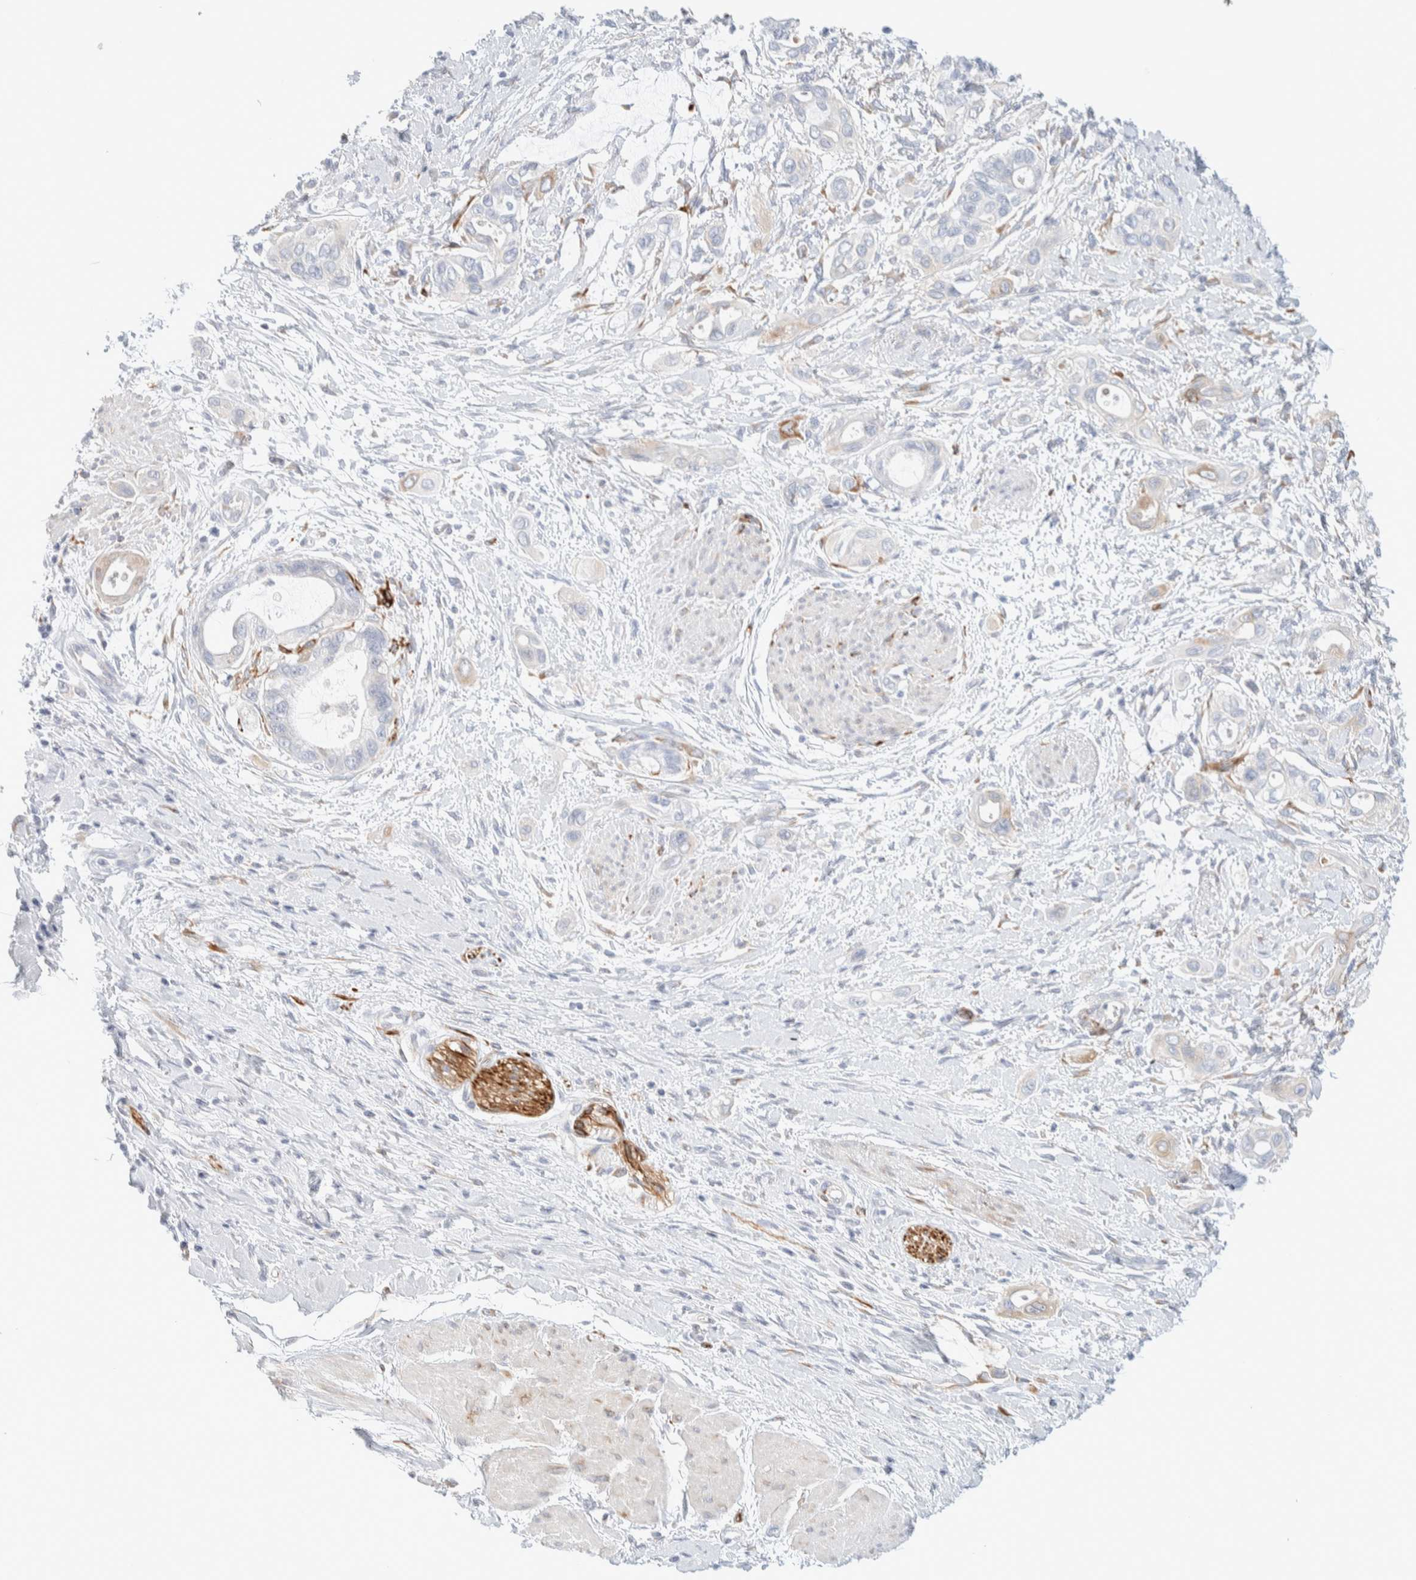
{"staining": {"intensity": "negative", "quantity": "none", "location": "none"}, "tissue": "pancreatic cancer", "cell_type": "Tumor cells", "image_type": "cancer", "snomed": [{"axis": "morphology", "description": "Adenocarcinoma, NOS"}, {"axis": "topography", "description": "Pancreas"}], "caption": "An IHC histopathology image of pancreatic adenocarcinoma is shown. There is no staining in tumor cells of pancreatic adenocarcinoma.", "gene": "ATCAY", "patient": {"sex": "male", "age": 59}}